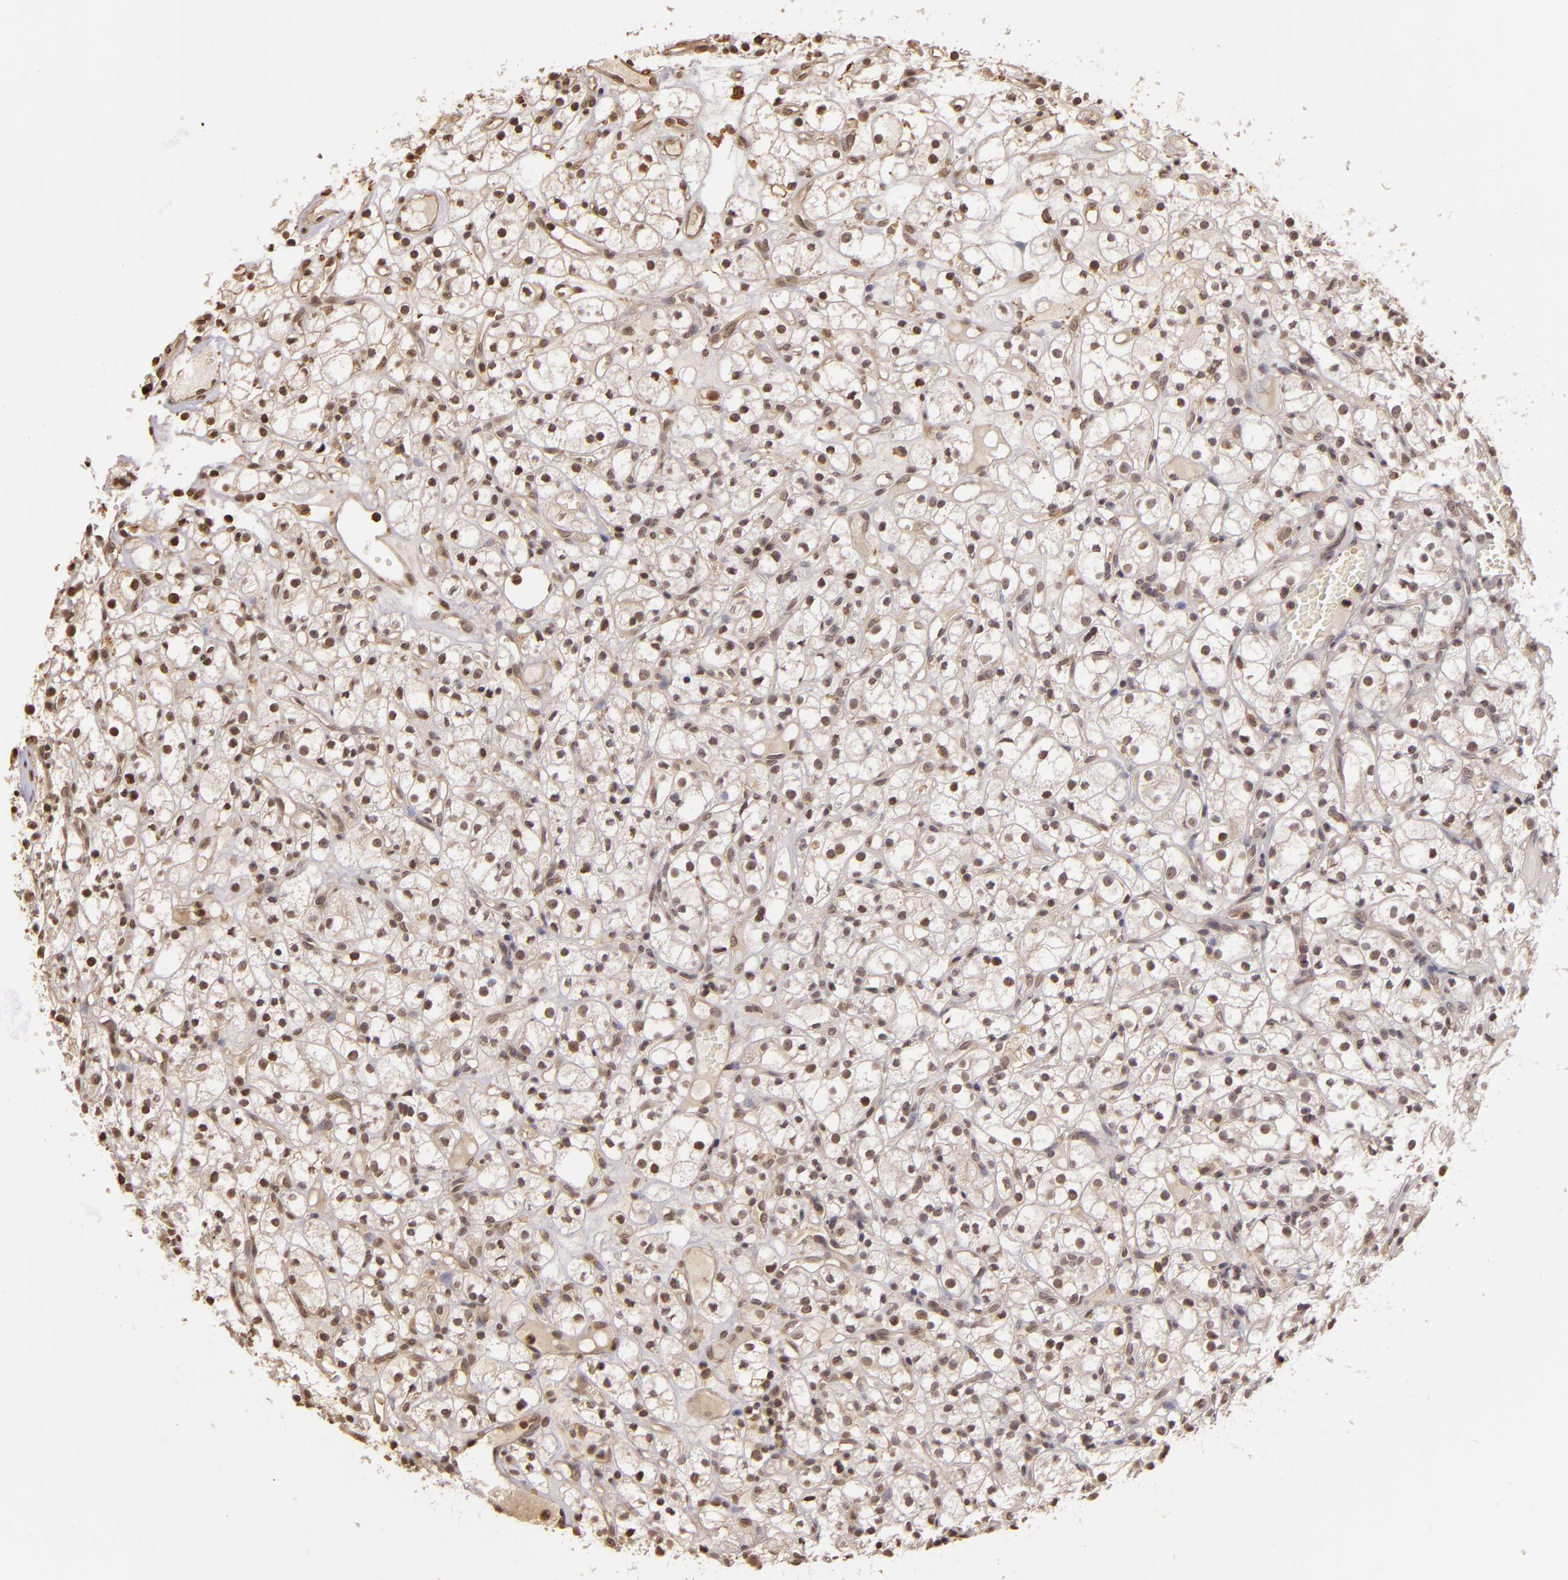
{"staining": {"intensity": "weak", "quantity": "25%-75%", "location": "nuclear"}, "tissue": "renal cancer", "cell_type": "Tumor cells", "image_type": "cancer", "snomed": [{"axis": "morphology", "description": "Adenocarcinoma, NOS"}, {"axis": "topography", "description": "Kidney"}], "caption": "Renal cancer (adenocarcinoma) stained for a protein exhibits weak nuclear positivity in tumor cells.", "gene": "ARPC2", "patient": {"sex": "male", "age": 61}}